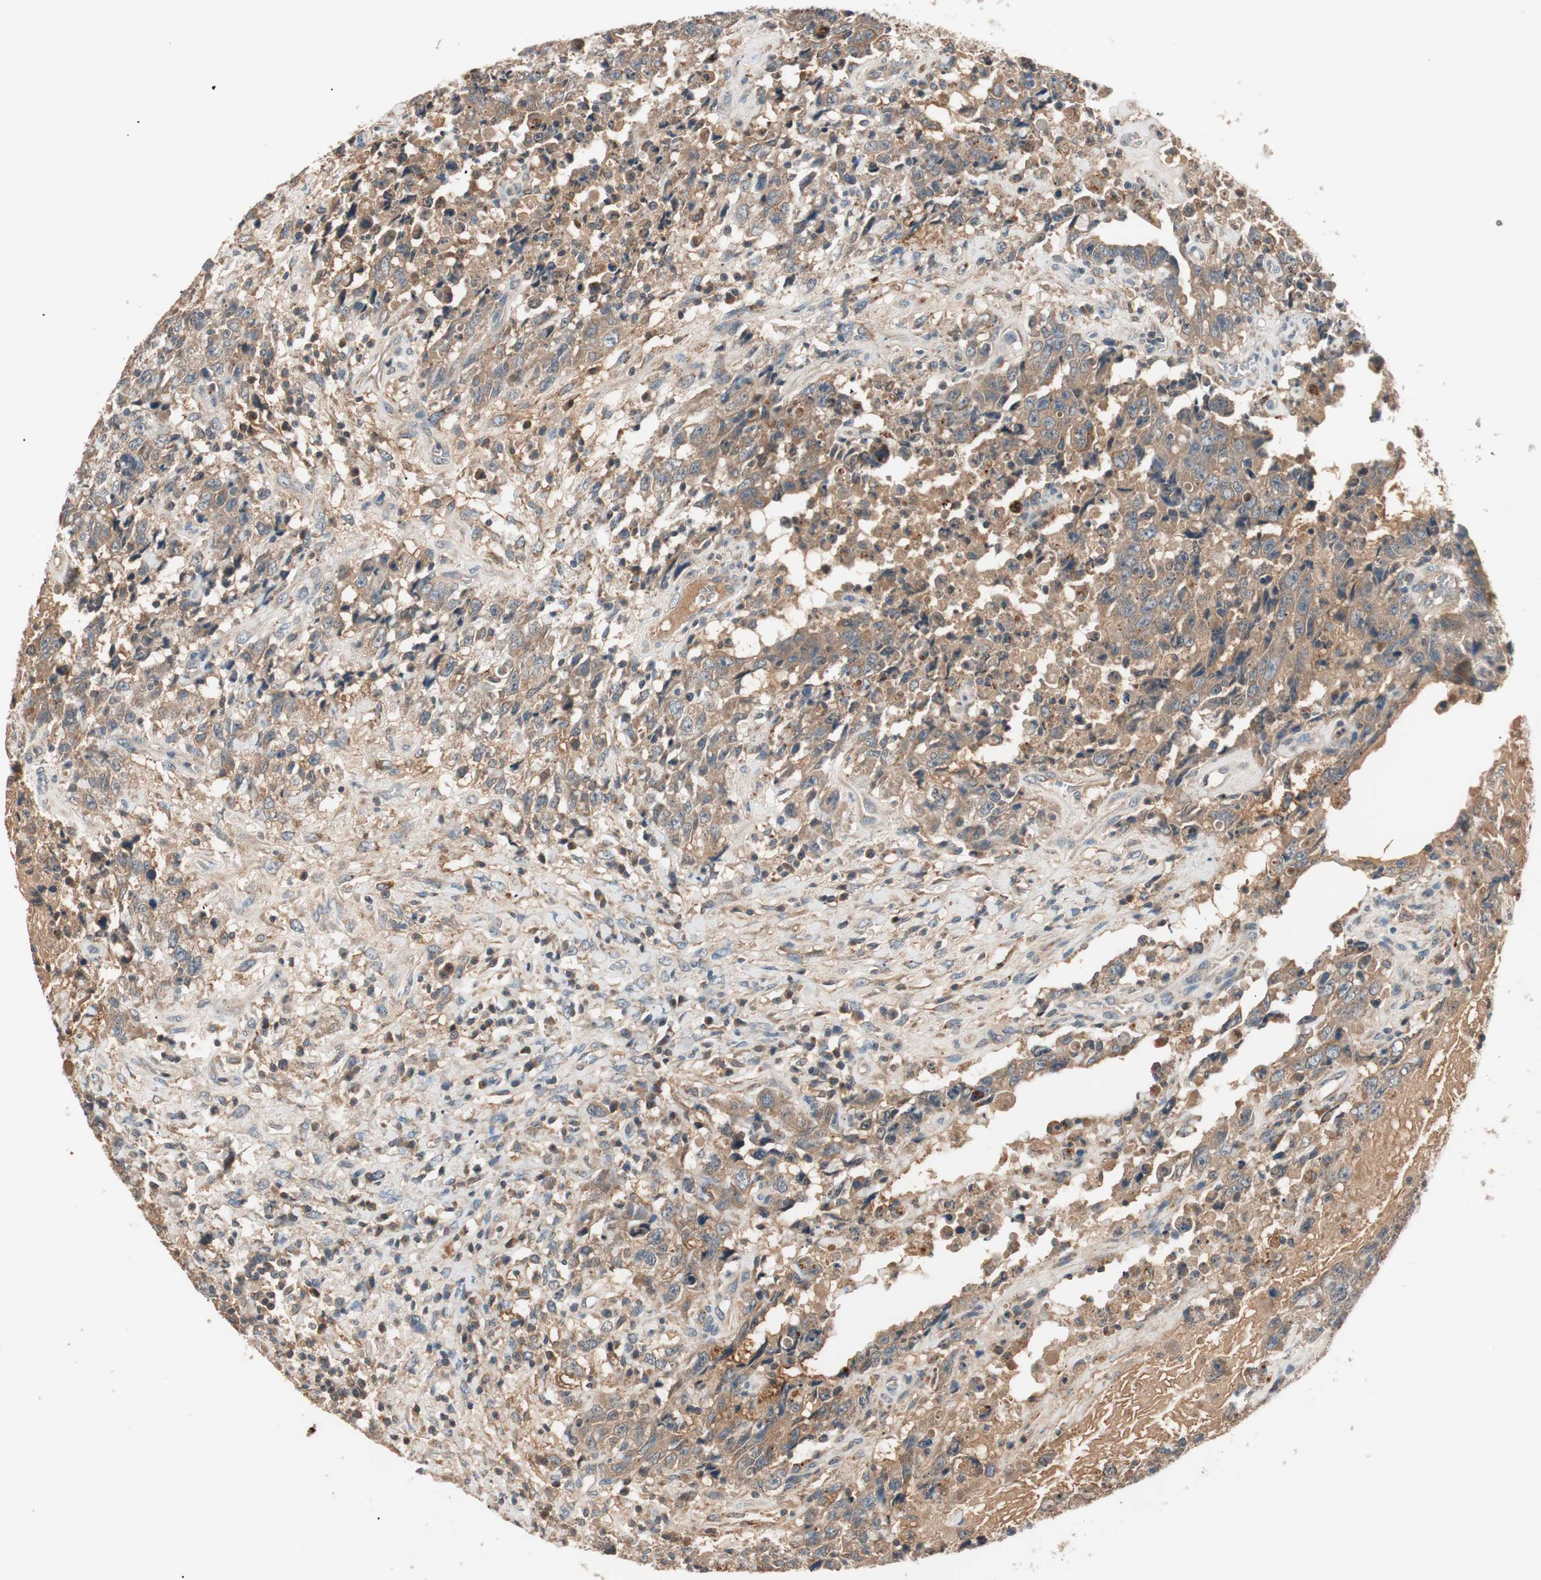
{"staining": {"intensity": "moderate", "quantity": ">75%", "location": "cytoplasmic/membranous"}, "tissue": "testis cancer", "cell_type": "Tumor cells", "image_type": "cancer", "snomed": [{"axis": "morphology", "description": "Carcinoma, Embryonal, NOS"}, {"axis": "topography", "description": "Testis"}], "caption": "A micrograph of human testis embryonal carcinoma stained for a protein demonstrates moderate cytoplasmic/membranous brown staining in tumor cells.", "gene": "HPN", "patient": {"sex": "male", "age": 26}}